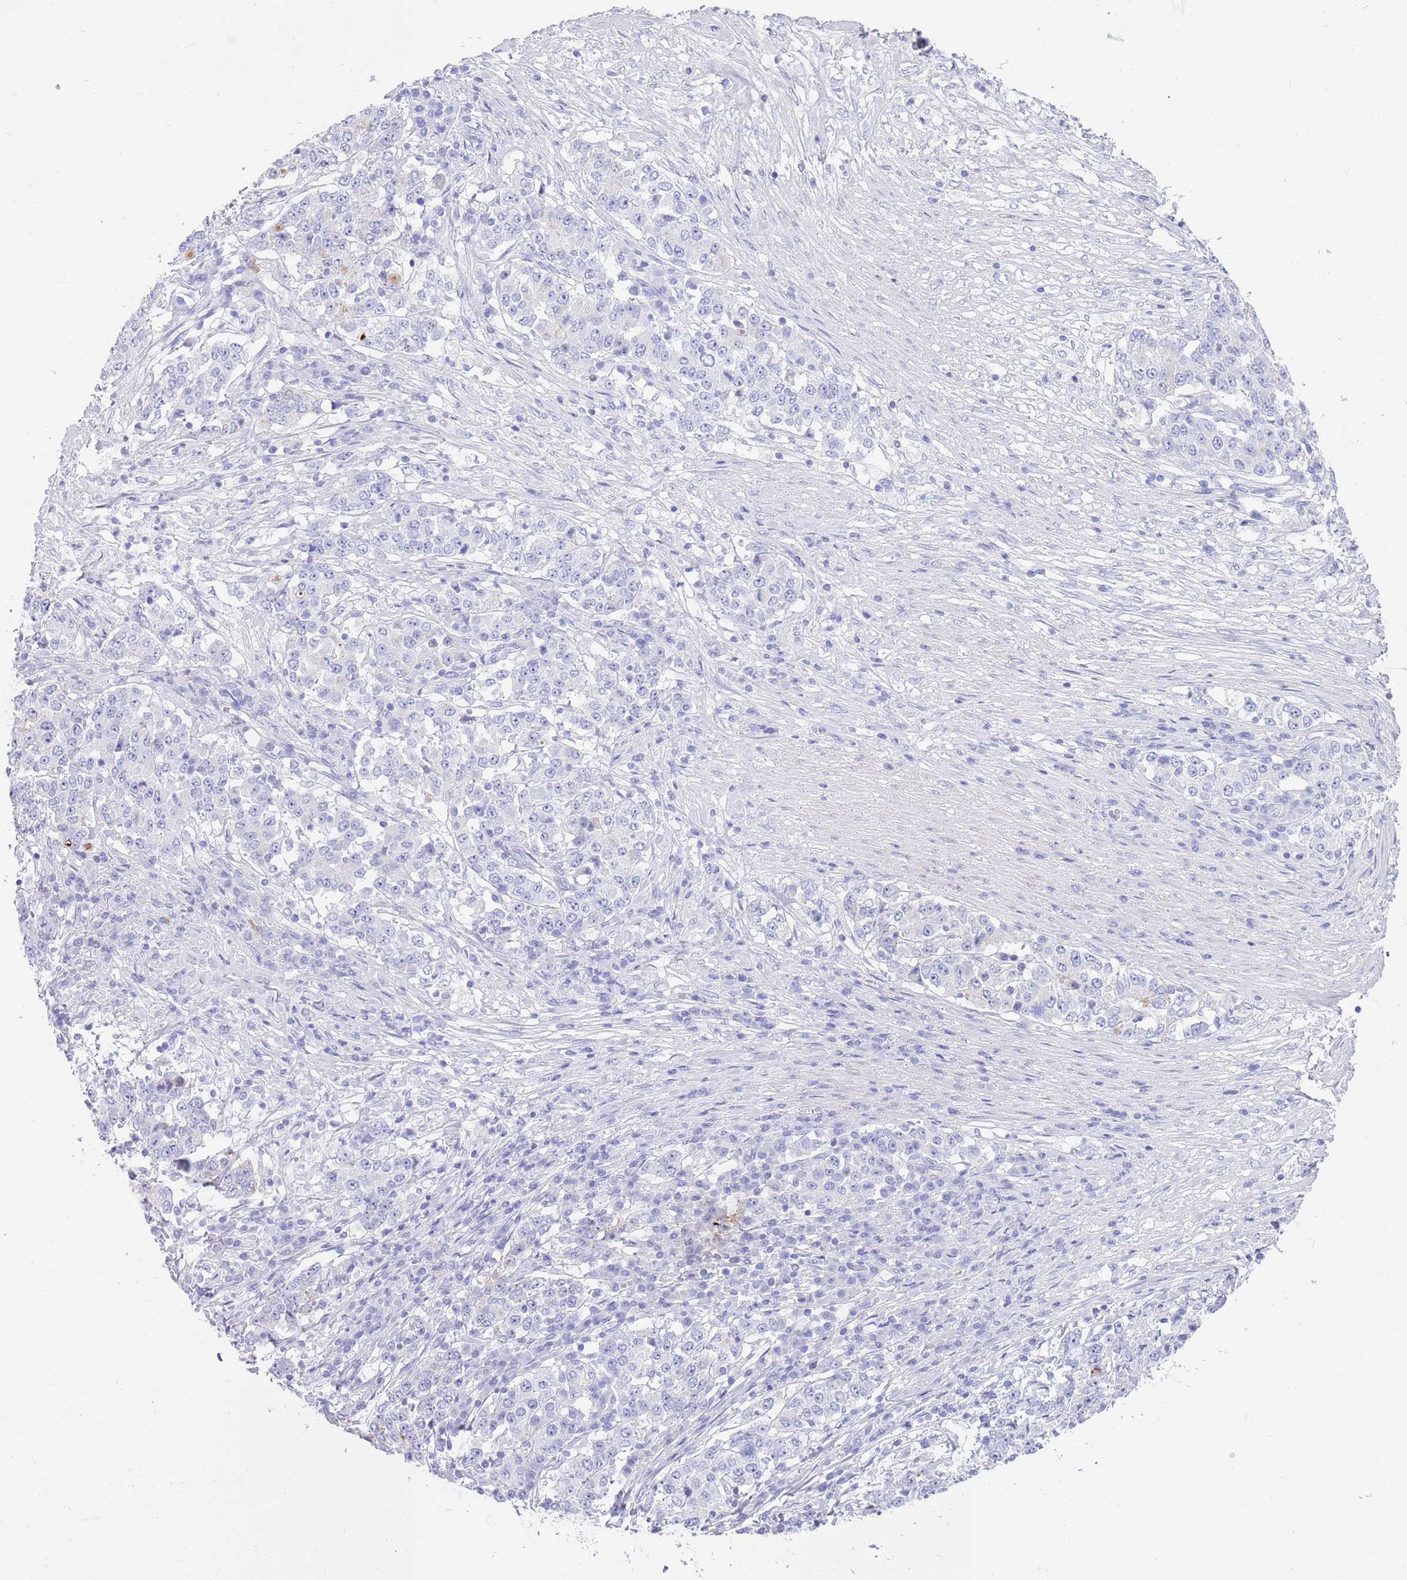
{"staining": {"intensity": "negative", "quantity": "none", "location": "none"}, "tissue": "stomach cancer", "cell_type": "Tumor cells", "image_type": "cancer", "snomed": [{"axis": "morphology", "description": "Adenocarcinoma, NOS"}, {"axis": "topography", "description": "Stomach"}], "caption": "Immunohistochemical staining of stomach cancer exhibits no significant expression in tumor cells.", "gene": "CPXM2", "patient": {"sex": "male", "age": 59}}